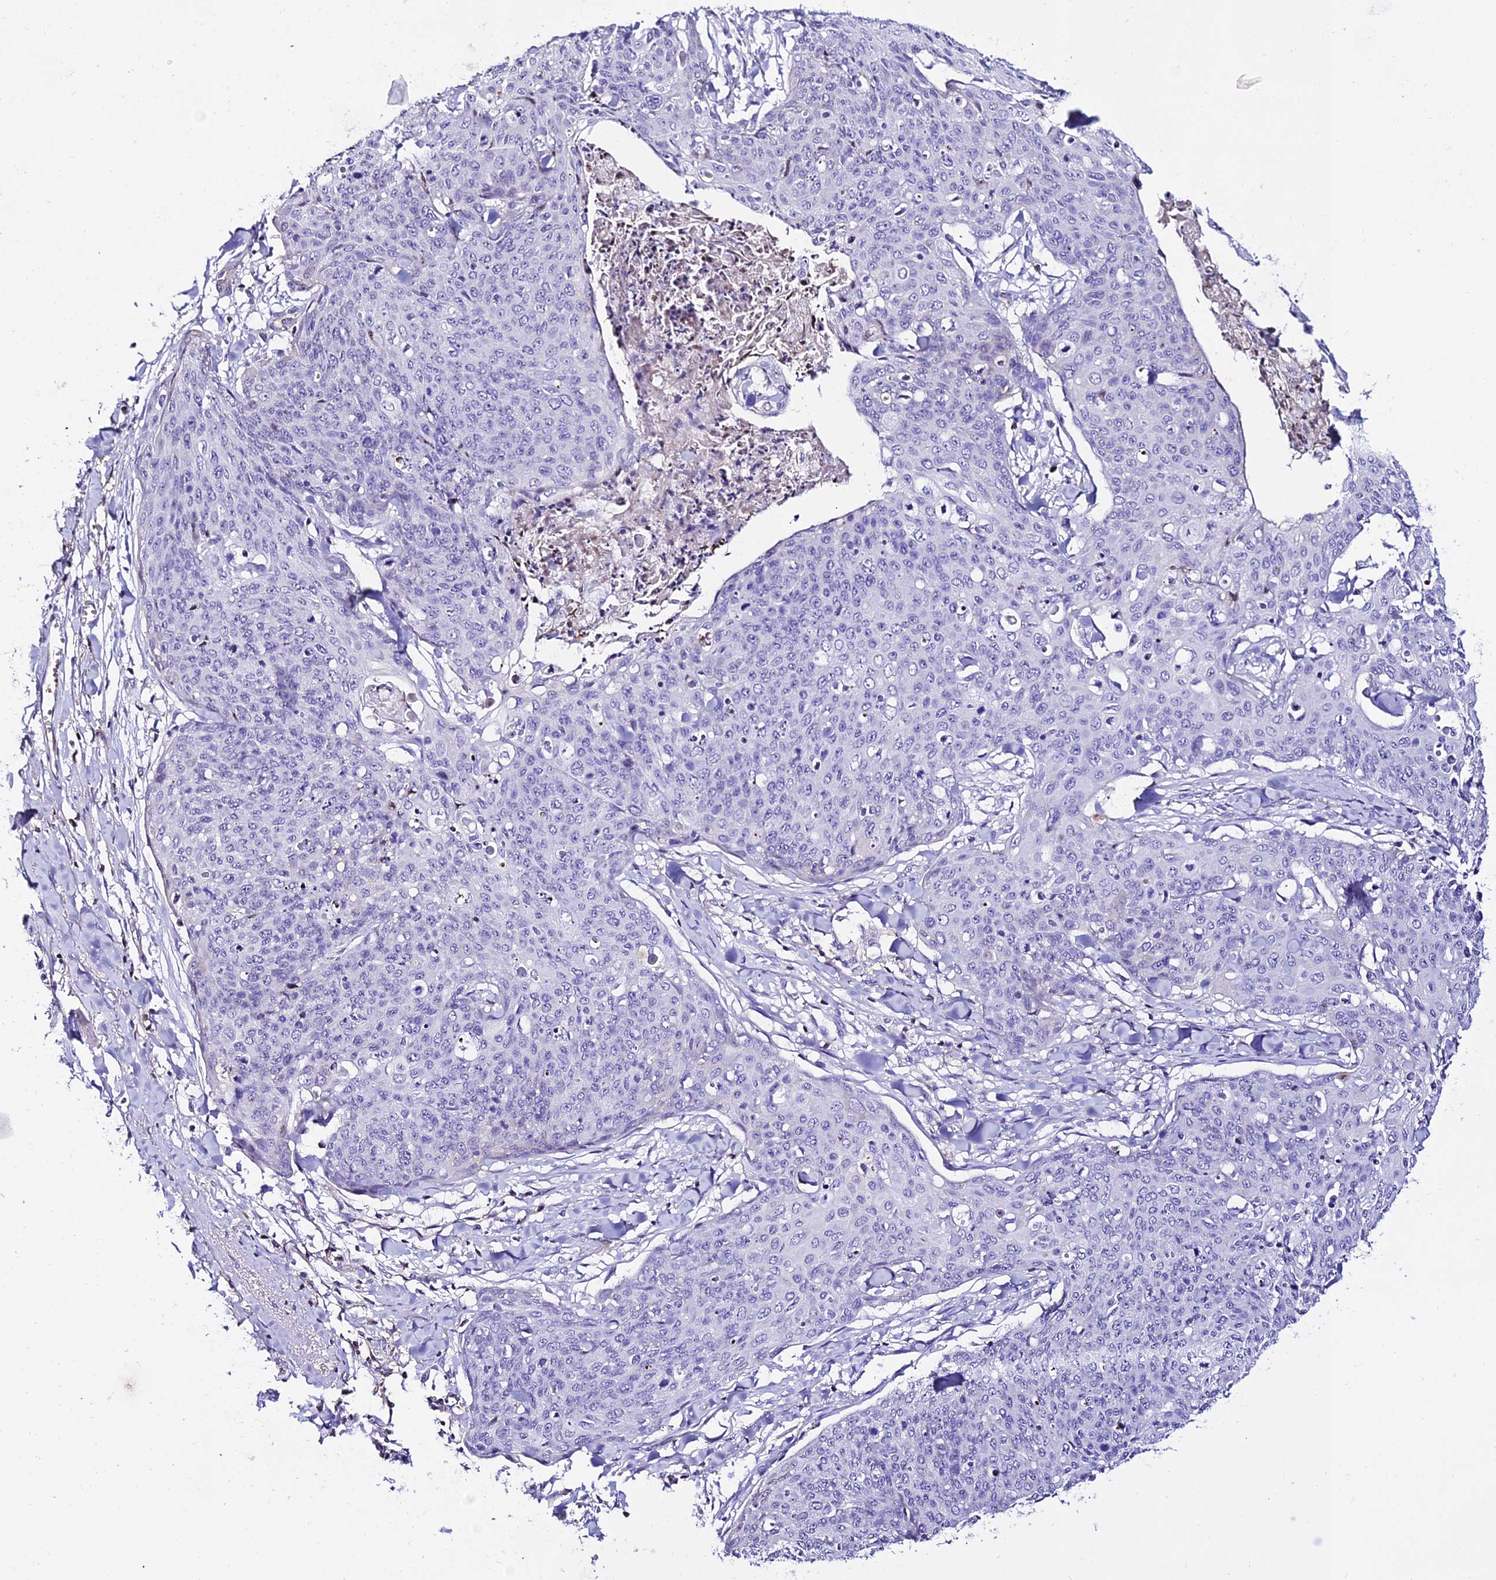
{"staining": {"intensity": "negative", "quantity": "none", "location": "none"}, "tissue": "skin cancer", "cell_type": "Tumor cells", "image_type": "cancer", "snomed": [{"axis": "morphology", "description": "Squamous cell carcinoma, NOS"}, {"axis": "topography", "description": "Skin"}, {"axis": "topography", "description": "Vulva"}], "caption": "This is a photomicrograph of IHC staining of skin squamous cell carcinoma, which shows no positivity in tumor cells.", "gene": "DEFB132", "patient": {"sex": "female", "age": 85}}